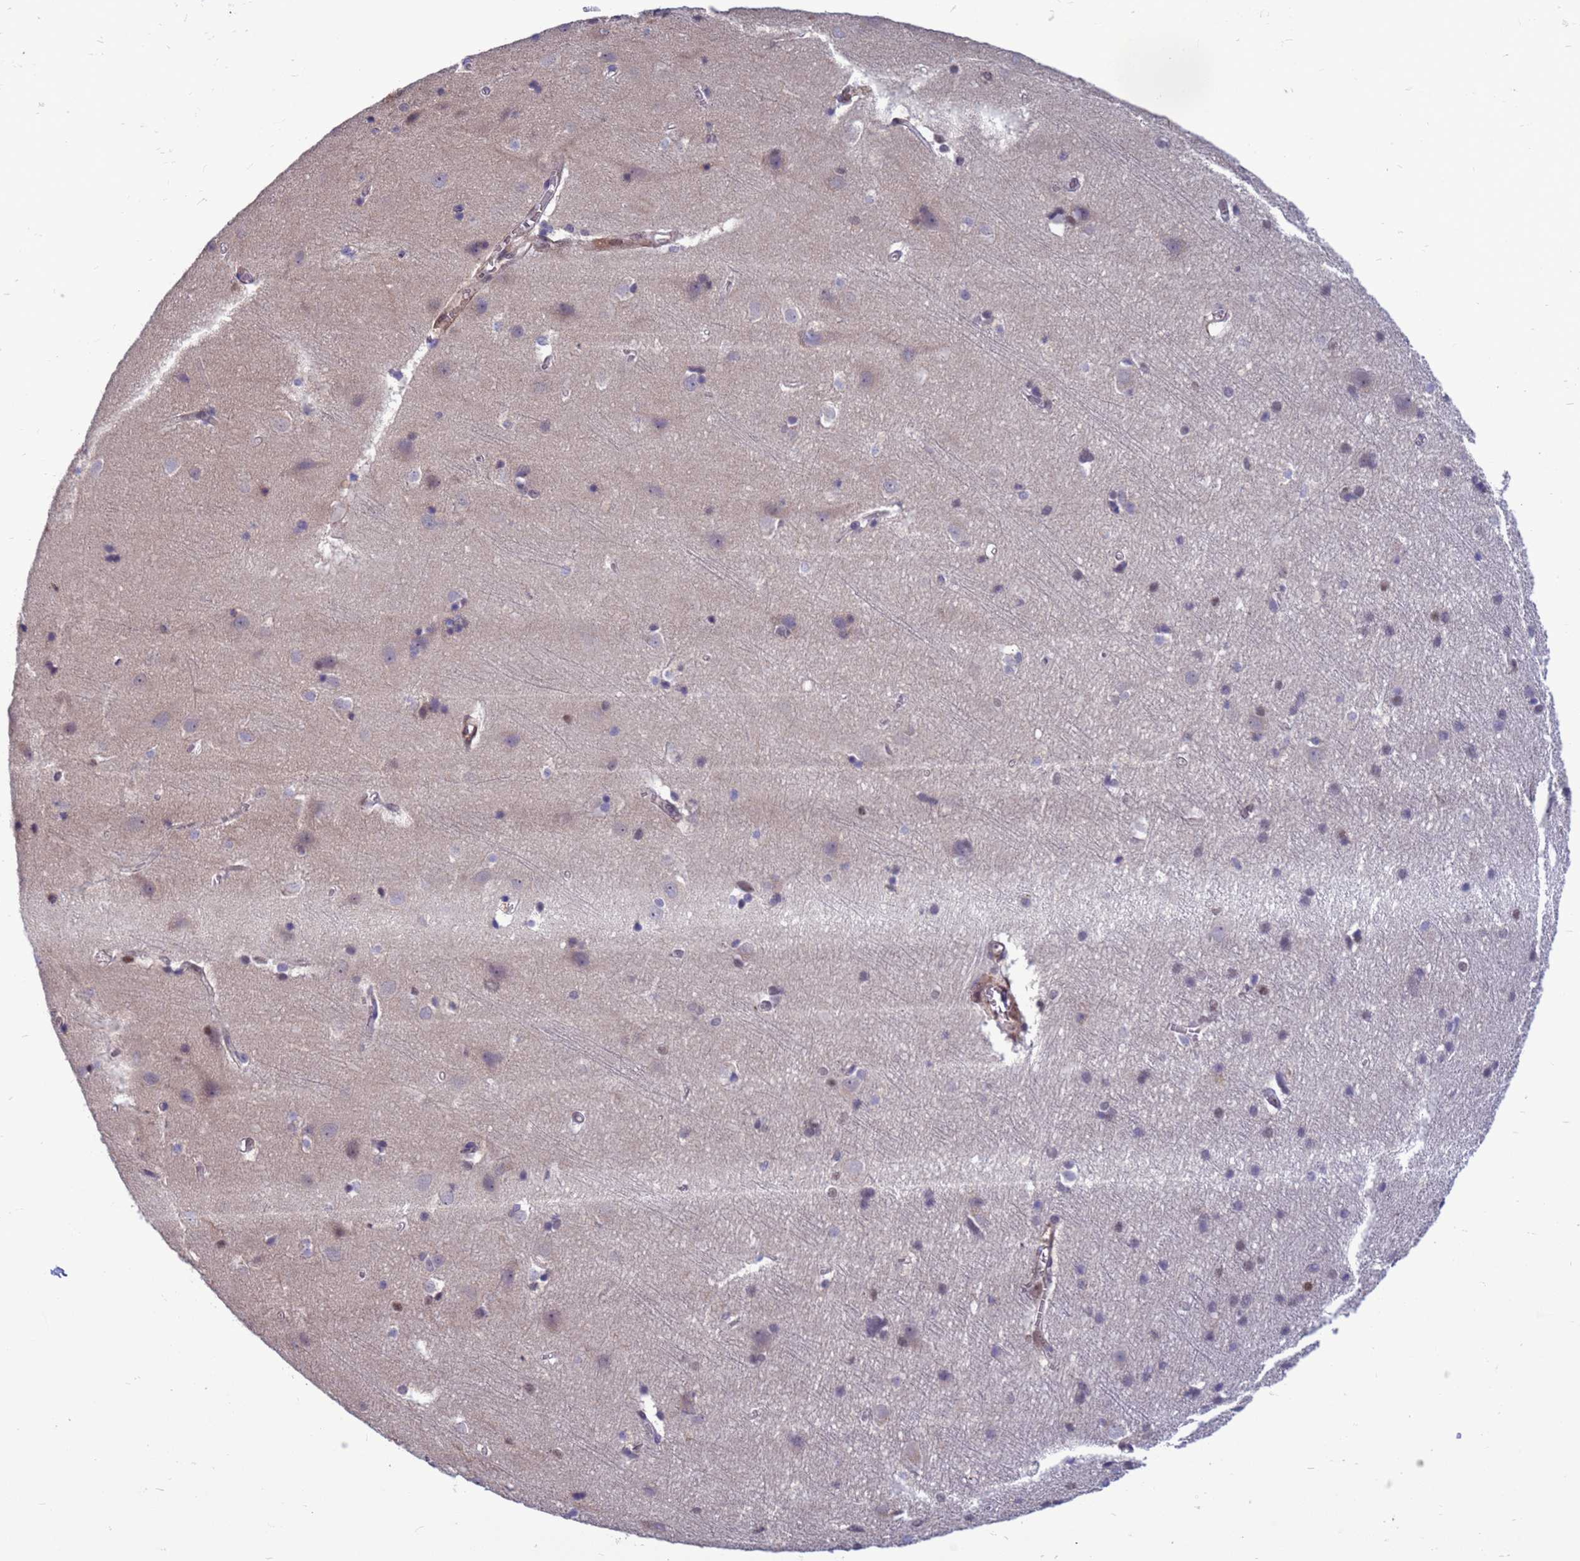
{"staining": {"intensity": "moderate", "quantity": "<25%", "location": "cytoplasmic/membranous,nuclear"}, "tissue": "cerebral cortex", "cell_type": "Endothelial cells", "image_type": "normal", "snomed": [{"axis": "morphology", "description": "Normal tissue, NOS"}, {"axis": "topography", "description": "Cerebral cortex"}], "caption": "A micrograph of cerebral cortex stained for a protein exhibits moderate cytoplasmic/membranous,nuclear brown staining in endothelial cells. Ihc stains the protein of interest in brown and the nuclei are stained blue.", "gene": "NSL1", "patient": {"sex": "male", "age": 54}}